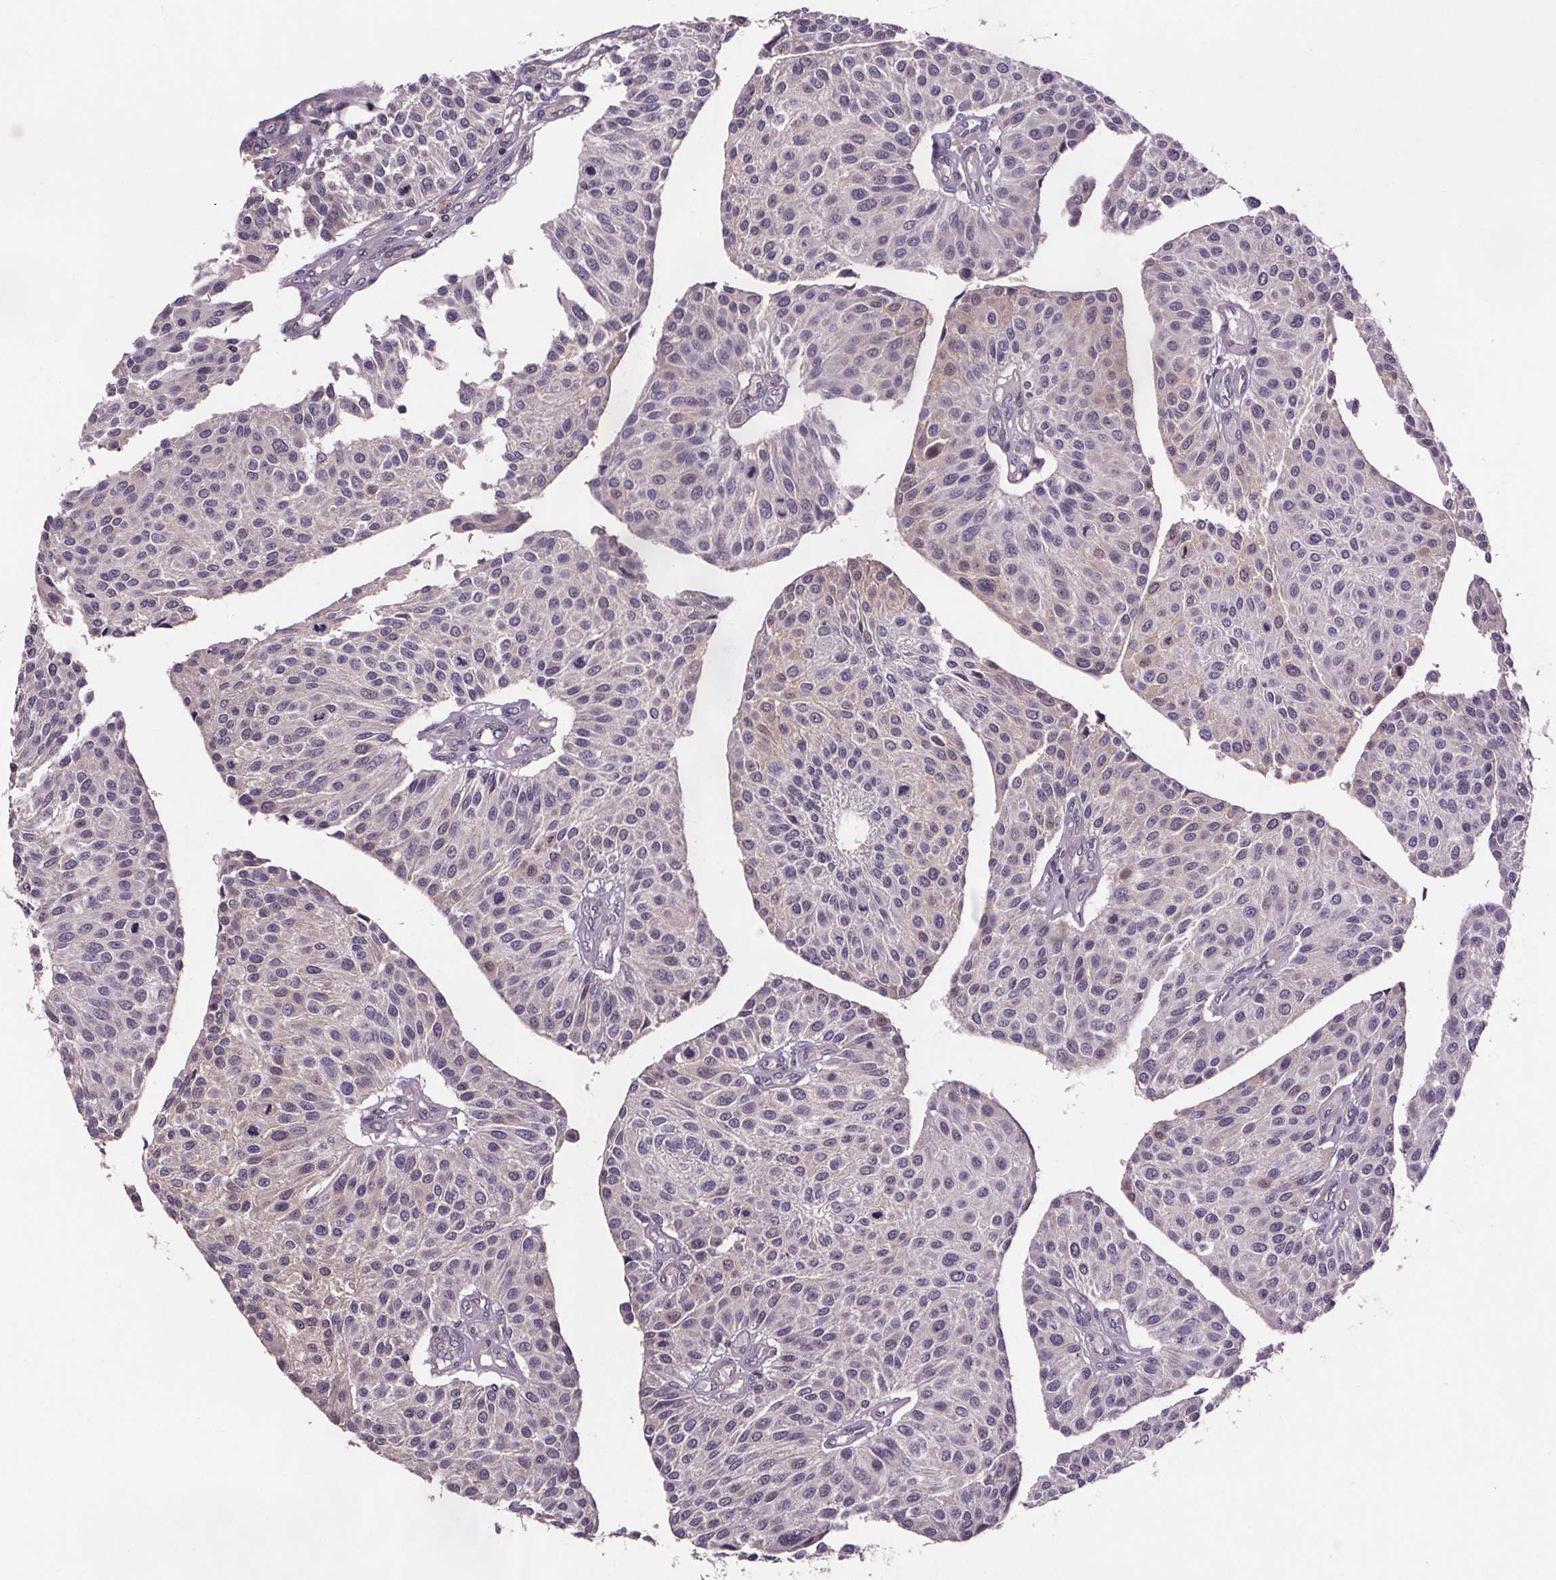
{"staining": {"intensity": "negative", "quantity": "none", "location": "none"}, "tissue": "urothelial cancer", "cell_type": "Tumor cells", "image_type": "cancer", "snomed": [{"axis": "morphology", "description": "Urothelial carcinoma, NOS"}, {"axis": "topography", "description": "Urinary bladder"}], "caption": "There is no significant staining in tumor cells of transitional cell carcinoma.", "gene": "CLN3", "patient": {"sex": "male", "age": 55}}